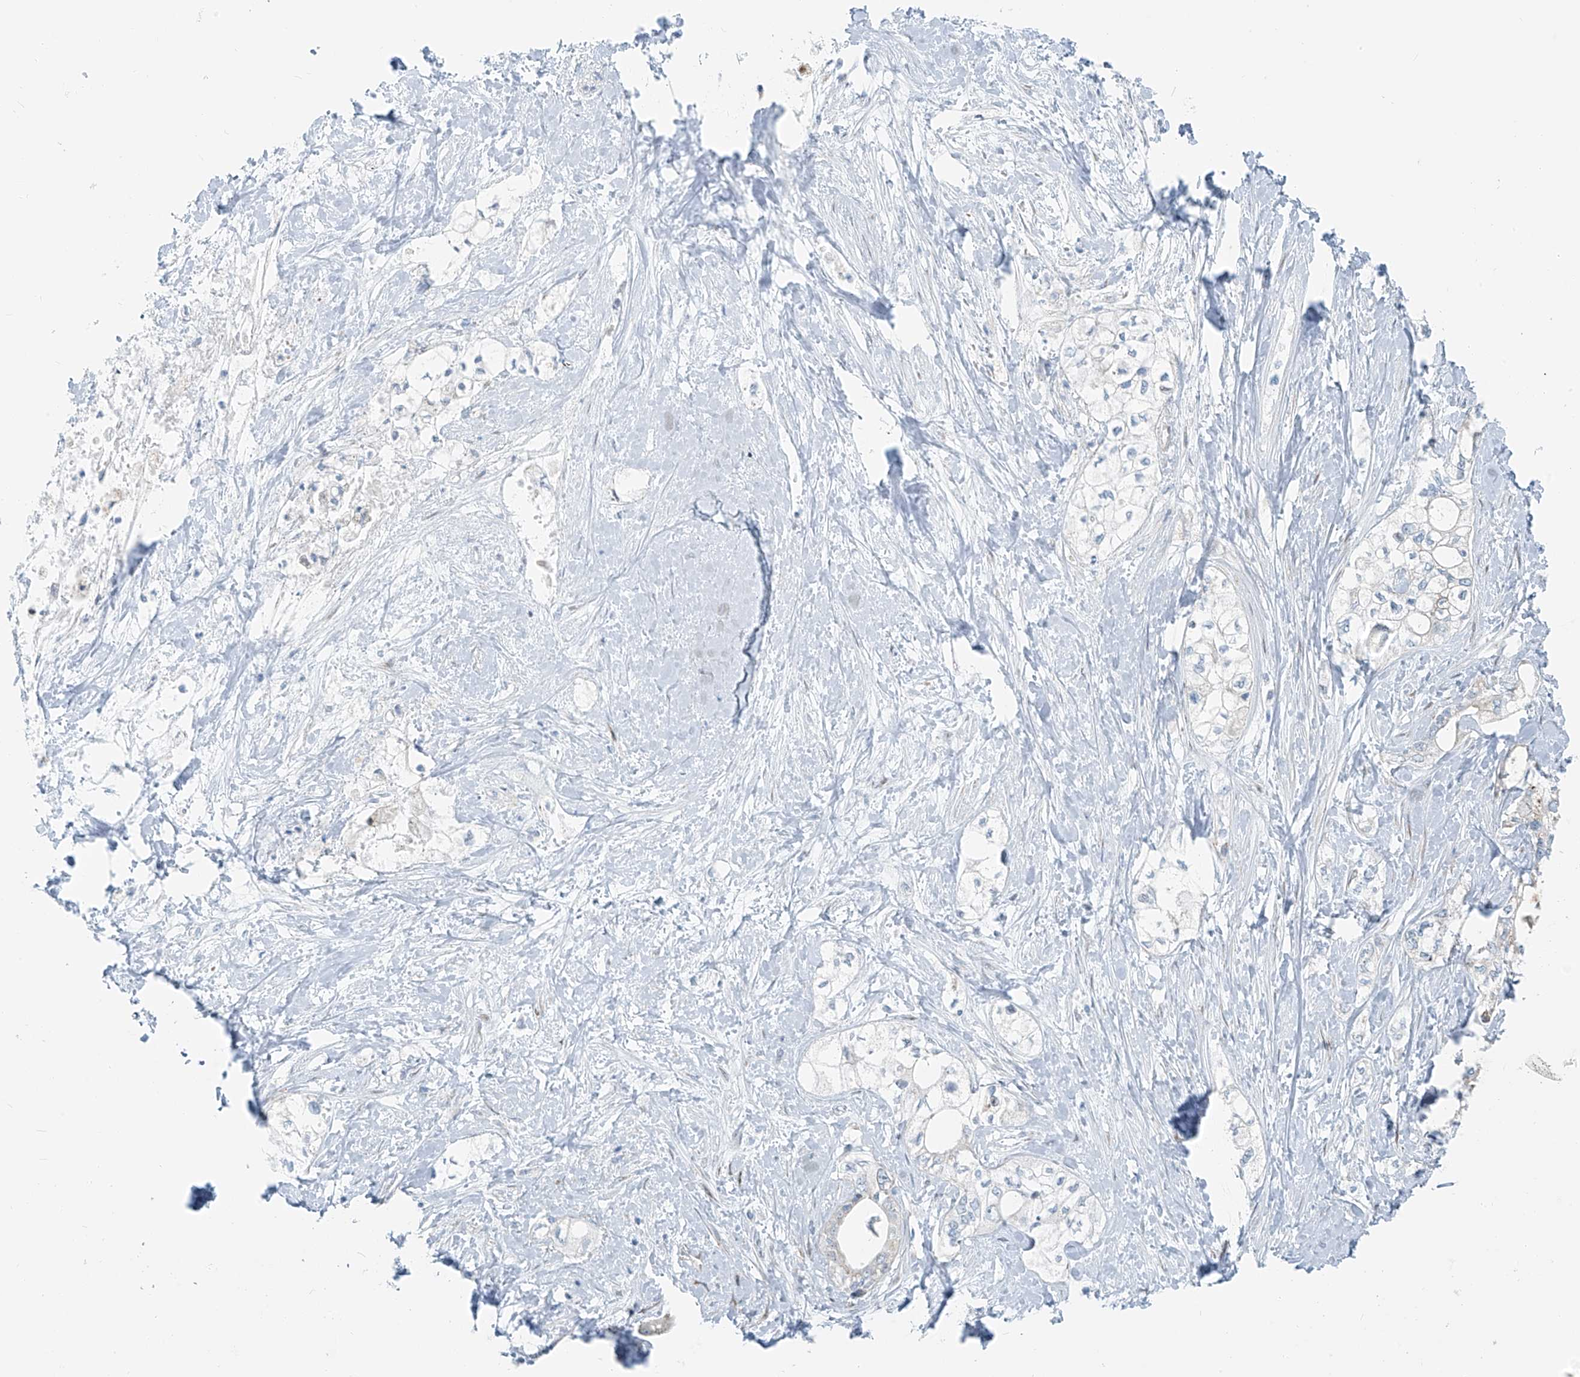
{"staining": {"intensity": "negative", "quantity": "none", "location": "none"}, "tissue": "pancreatic cancer", "cell_type": "Tumor cells", "image_type": "cancer", "snomed": [{"axis": "morphology", "description": "Adenocarcinoma, NOS"}, {"axis": "topography", "description": "Pancreas"}], "caption": "Immunohistochemistry (IHC) photomicrograph of human pancreatic cancer stained for a protein (brown), which shows no positivity in tumor cells.", "gene": "HIC2", "patient": {"sex": "male", "age": 70}}